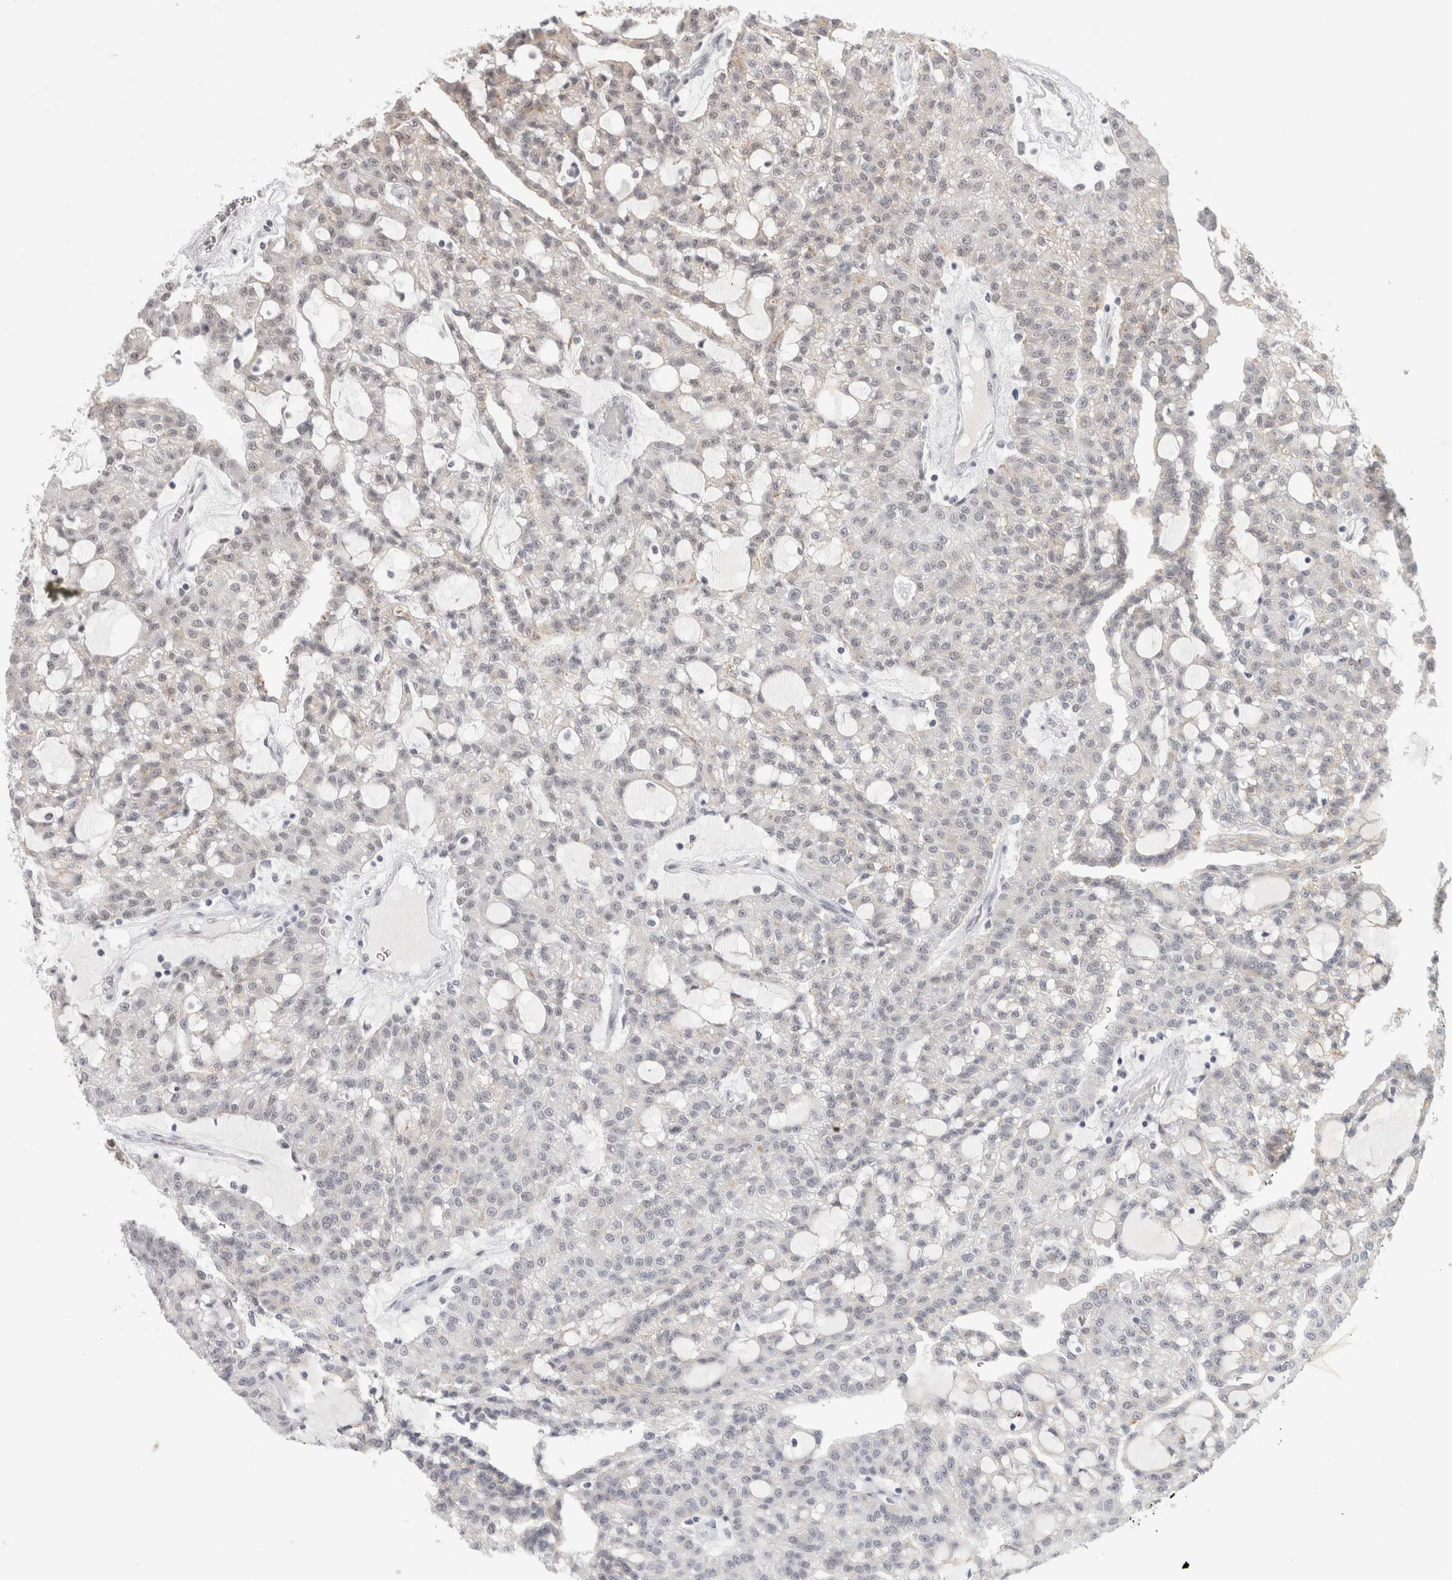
{"staining": {"intensity": "negative", "quantity": "none", "location": "none"}, "tissue": "renal cancer", "cell_type": "Tumor cells", "image_type": "cancer", "snomed": [{"axis": "morphology", "description": "Adenocarcinoma, NOS"}, {"axis": "topography", "description": "Kidney"}], "caption": "The histopathology image shows no staining of tumor cells in renal cancer (adenocarcinoma). The staining was performed using DAB to visualize the protein expression in brown, while the nuclei were stained in blue with hematoxylin (Magnification: 20x).", "gene": "ZNF830", "patient": {"sex": "male", "age": 63}}